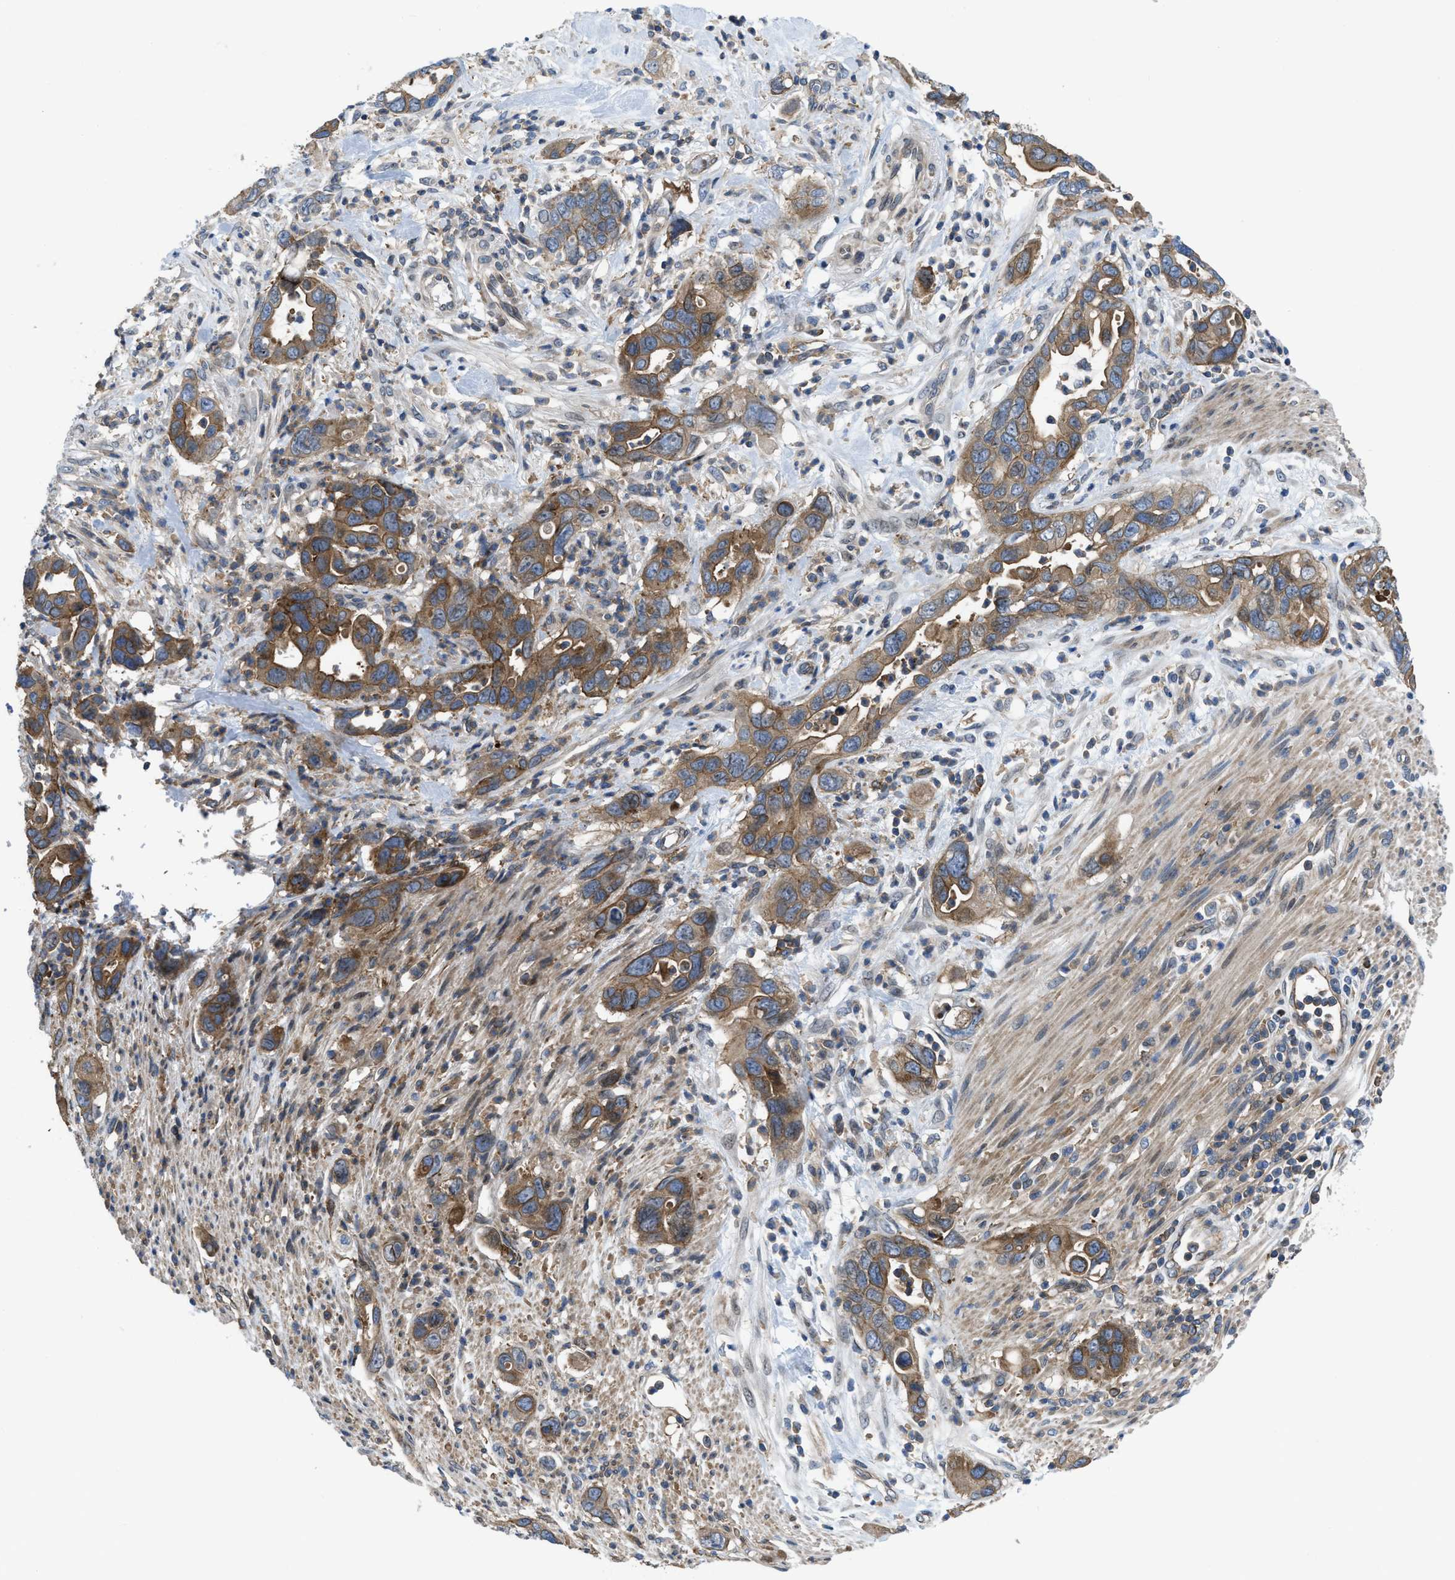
{"staining": {"intensity": "moderate", "quantity": ">75%", "location": "cytoplasmic/membranous"}, "tissue": "pancreatic cancer", "cell_type": "Tumor cells", "image_type": "cancer", "snomed": [{"axis": "morphology", "description": "Adenocarcinoma, NOS"}, {"axis": "topography", "description": "Pancreas"}], "caption": "Brown immunohistochemical staining in pancreatic cancer shows moderate cytoplasmic/membranous staining in approximately >75% of tumor cells.", "gene": "MYO18A", "patient": {"sex": "female", "age": 70}}